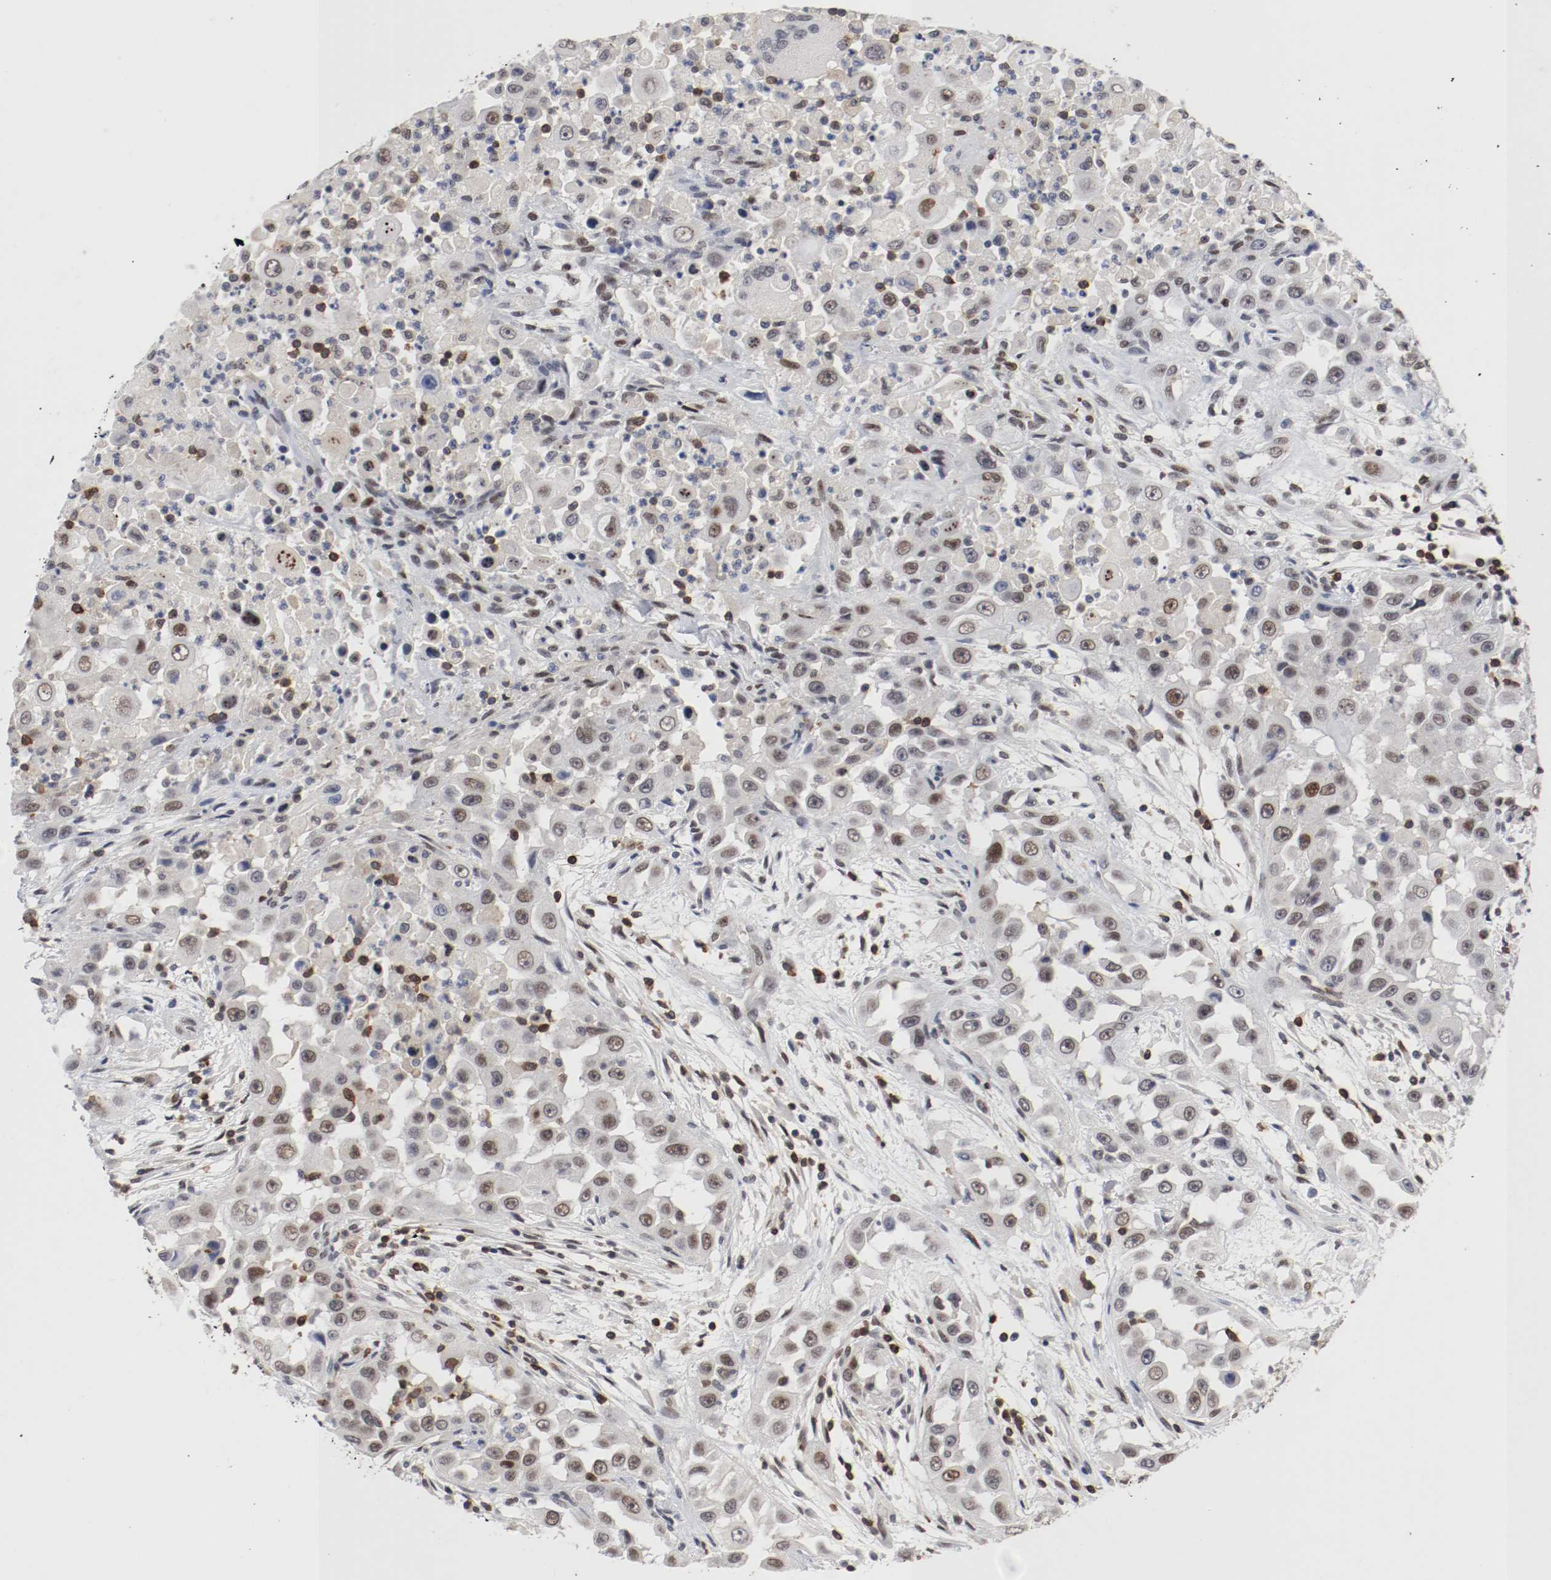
{"staining": {"intensity": "moderate", "quantity": "25%-75%", "location": "nuclear"}, "tissue": "head and neck cancer", "cell_type": "Tumor cells", "image_type": "cancer", "snomed": [{"axis": "morphology", "description": "Carcinoma, NOS"}, {"axis": "topography", "description": "Head-Neck"}], "caption": "This is a micrograph of immunohistochemistry (IHC) staining of head and neck cancer, which shows moderate positivity in the nuclear of tumor cells.", "gene": "JUND", "patient": {"sex": "male", "age": 87}}